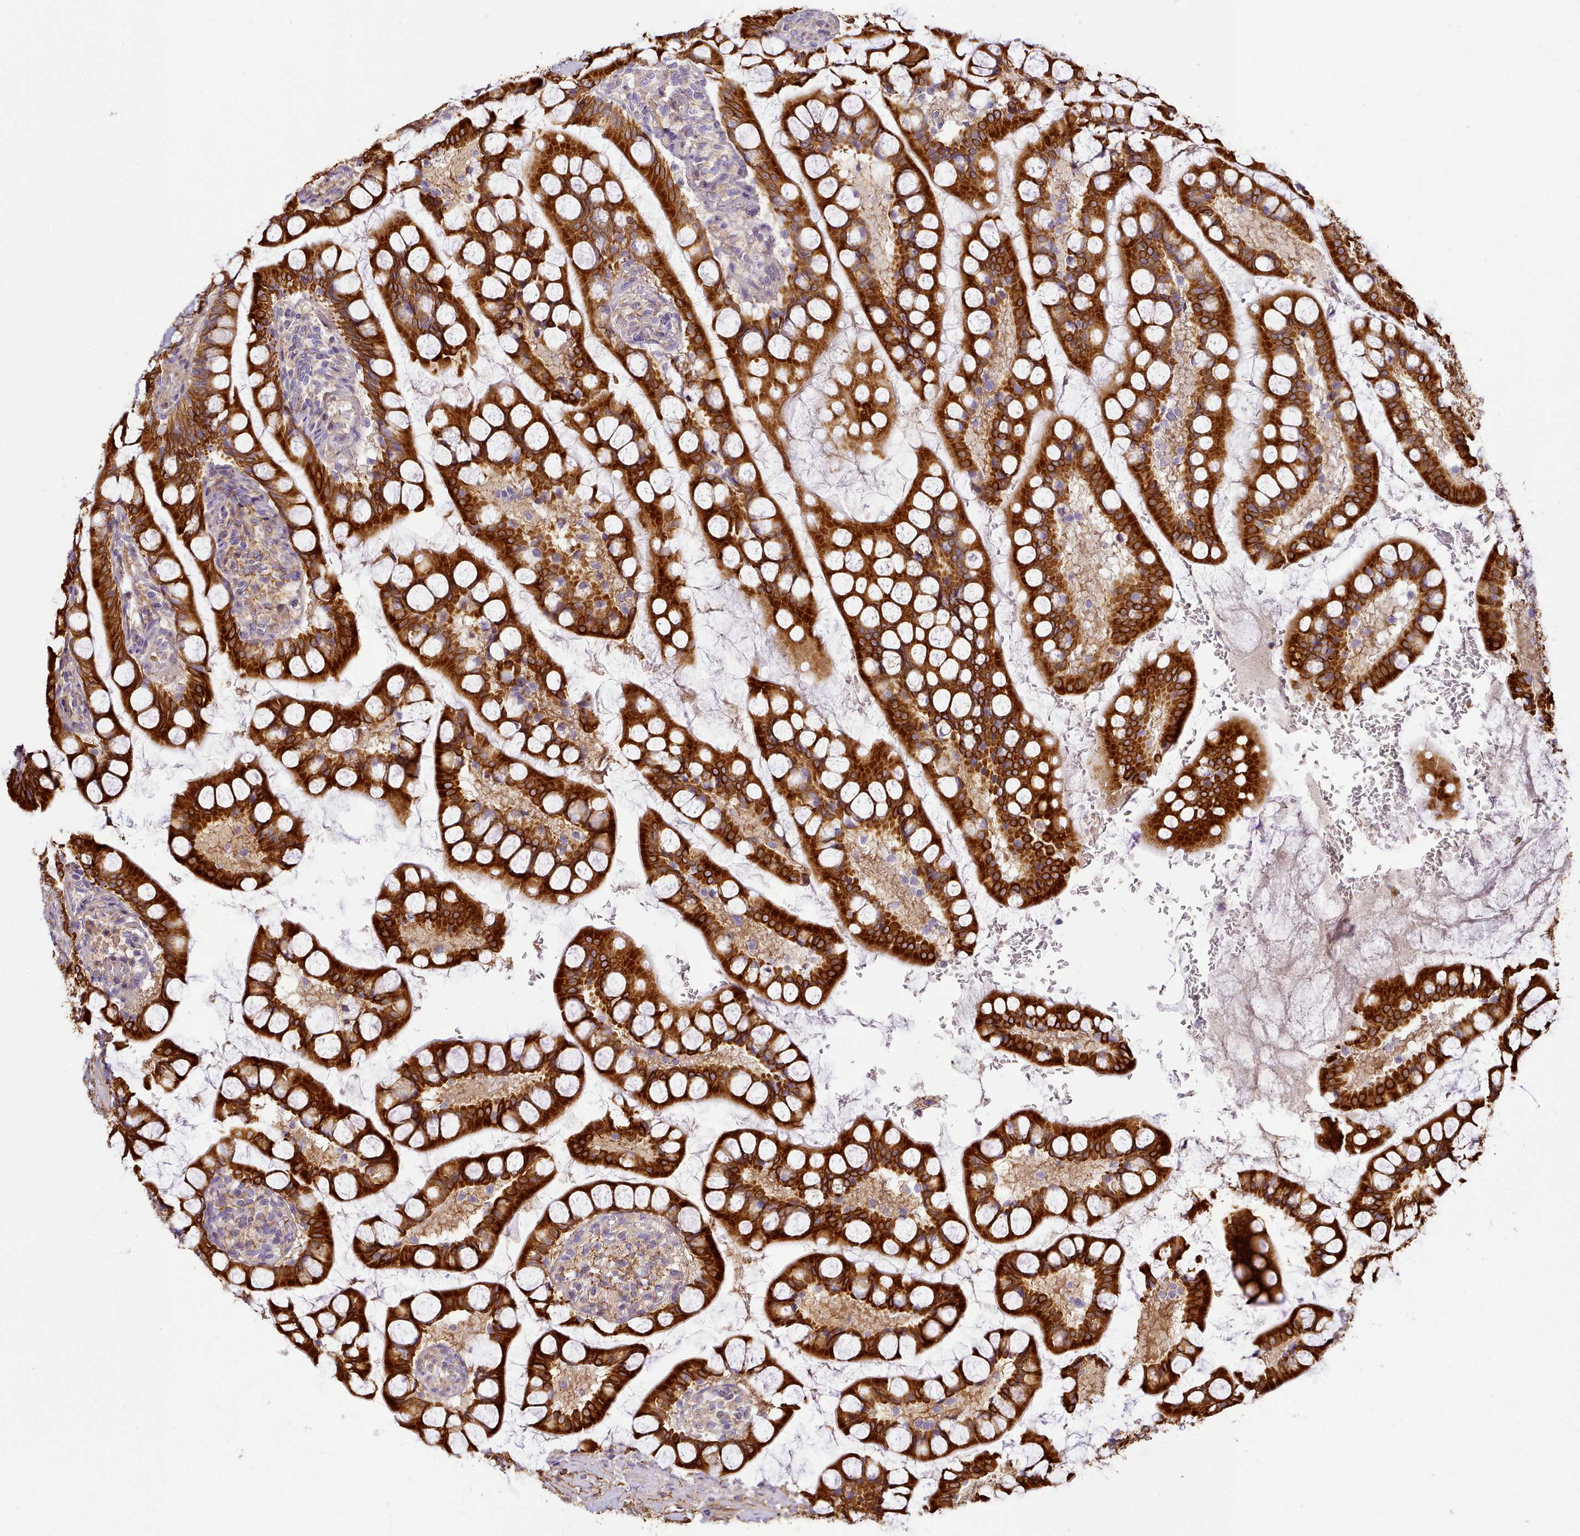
{"staining": {"intensity": "strong", "quantity": ">75%", "location": "cytoplasmic/membranous"}, "tissue": "small intestine", "cell_type": "Glandular cells", "image_type": "normal", "snomed": [{"axis": "morphology", "description": "Normal tissue, NOS"}, {"axis": "topography", "description": "Small intestine"}], "caption": "There is high levels of strong cytoplasmic/membranous positivity in glandular cells of normal small intestine, as demonstrated by immunohistochemical staining (brown color).", "gene": "NBPF10", "patient": {"sex": "male", "age": 52}}